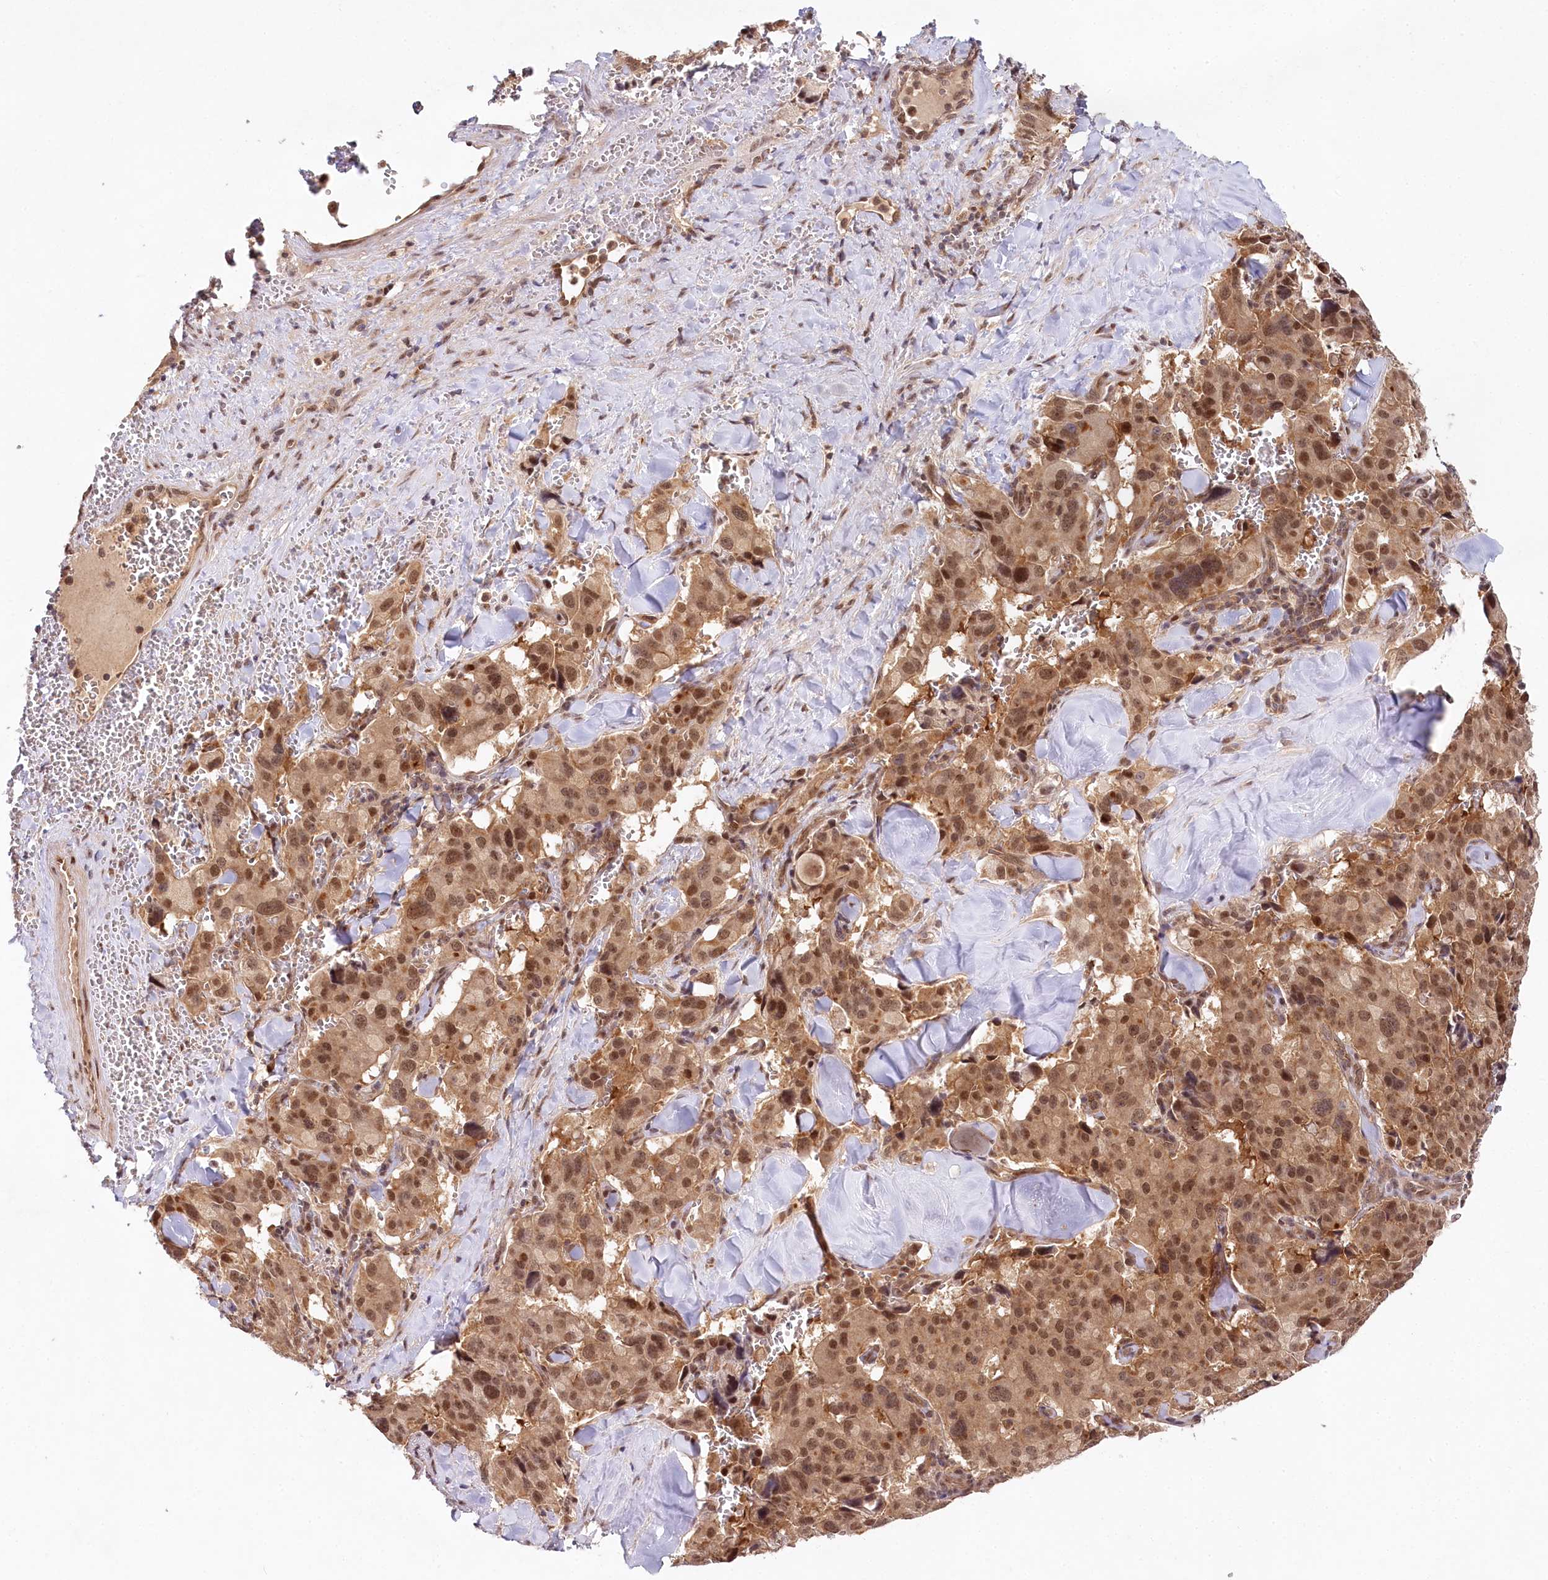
{"staining": {"intensity": "moderate", "quantity": ">75%", "location": "nuclear"}, "tissue": "pancreatic cancer", "cell_type": "Tumor cells", "image_type": "cancer", "snomed": [{"axis": "morphology", "description": "Adenocarcinoma, NOS"}, {"axis": "topography", "description": "Pancreas"}], "caption": "A histopathology image showing moderate nuclear staining in approximately >75% of tumor cells in adenocarcinoma (pancreatic), as visualized by brown immunohistochemical staining.", "gene": "CCDC65", "patient": {"sex": "male", "age": 65}}